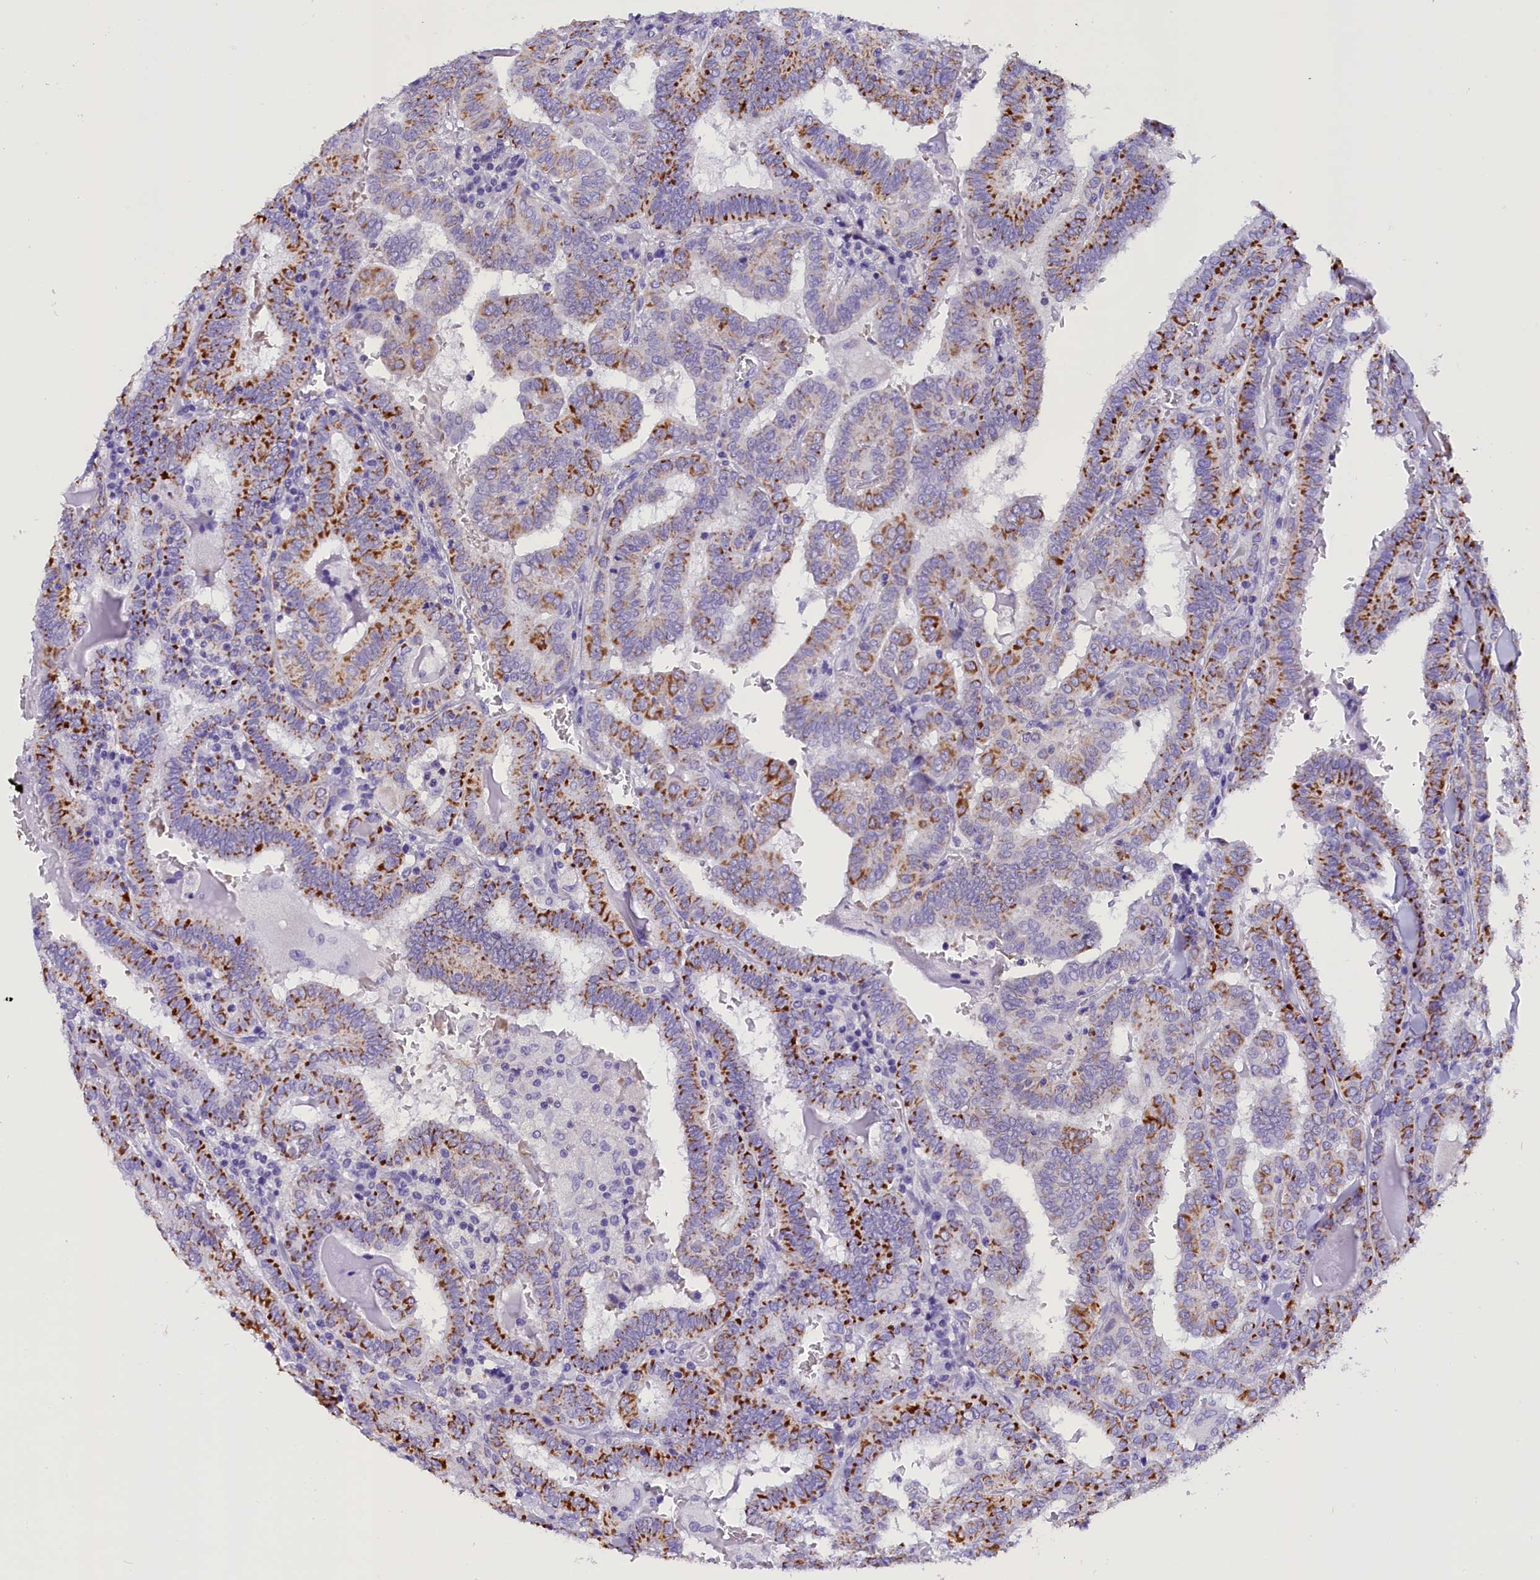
{"staining": {"intensity": "strong", "quantity": "25%-75%", "location": "cytoplasmic/membranous"}, "tissue": "thyroid cancer", "cell_type": "Tumor cells", "image_type": "cancer", "snomed": [{"axis": "morphology", "description": "Papillary adenocarcinoma, NOS"}, {"axis": "topography", "description": "Thyroid gland"}], "caption": "Immunohistochemistry photomicrograph of human thyroid cancer stained for a protein (brown), which exhibits high levels of strong cytoplasmic/membranous staining in approximately 25%-75% of tumor cells.", "gene": "ABAT", "patient": {"sex": "female", "age": 72}}